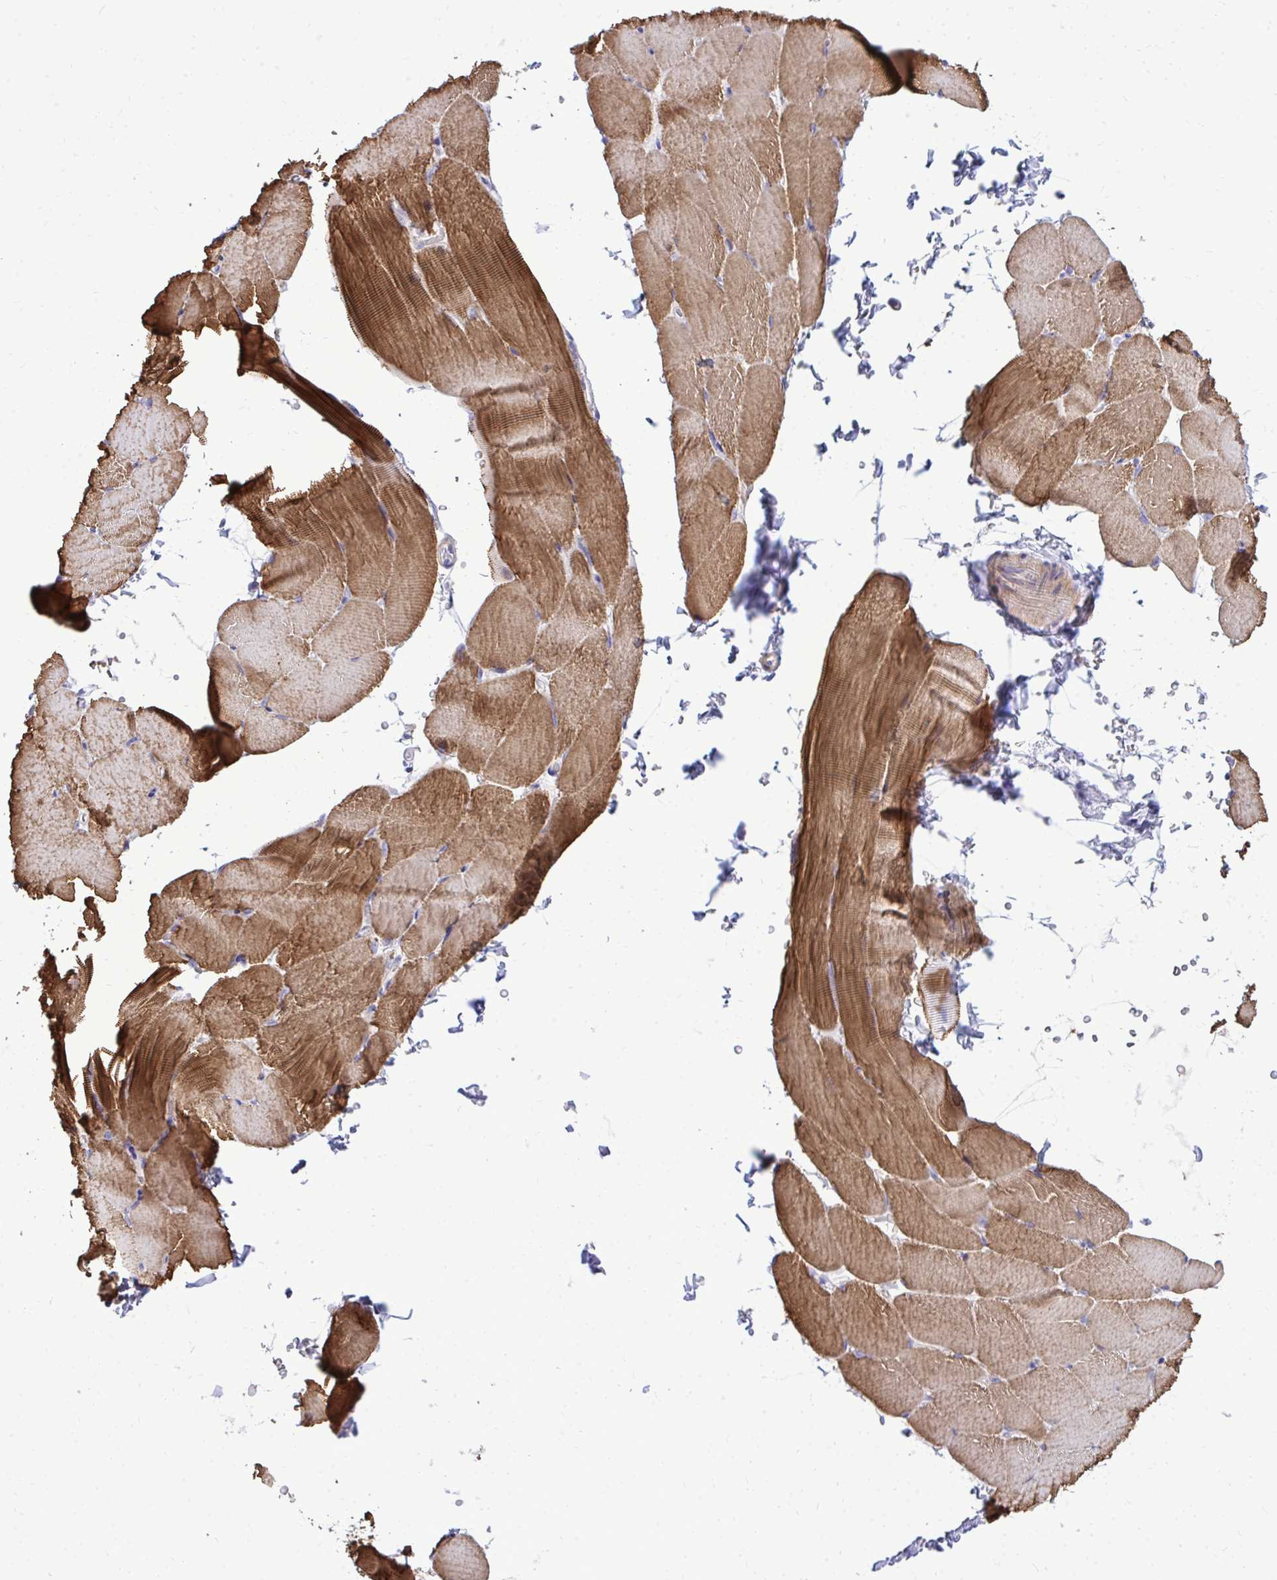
{"staining": {"intensity": "strong", "quantity": "25%-75%", "location": "cytoplasmic/membranous"}, "tissue": "skeletal muscle", "cell_type": "Myocytes", "image_type": "normal", "snomed": [{"axis": "morphology", "description": "Normal tissue, NOS"}, {"axis": "topography", "description": "Skeletal muscle"}], "caption": "About 25%-75% of myocytes in normal skeletal muscle reveal strong cytoplasmic/membranous protein staining as visualized by brown immunohistochemical staining.", "gene": "TP53I11", "patient": {"sex": "female", "age": 37}}